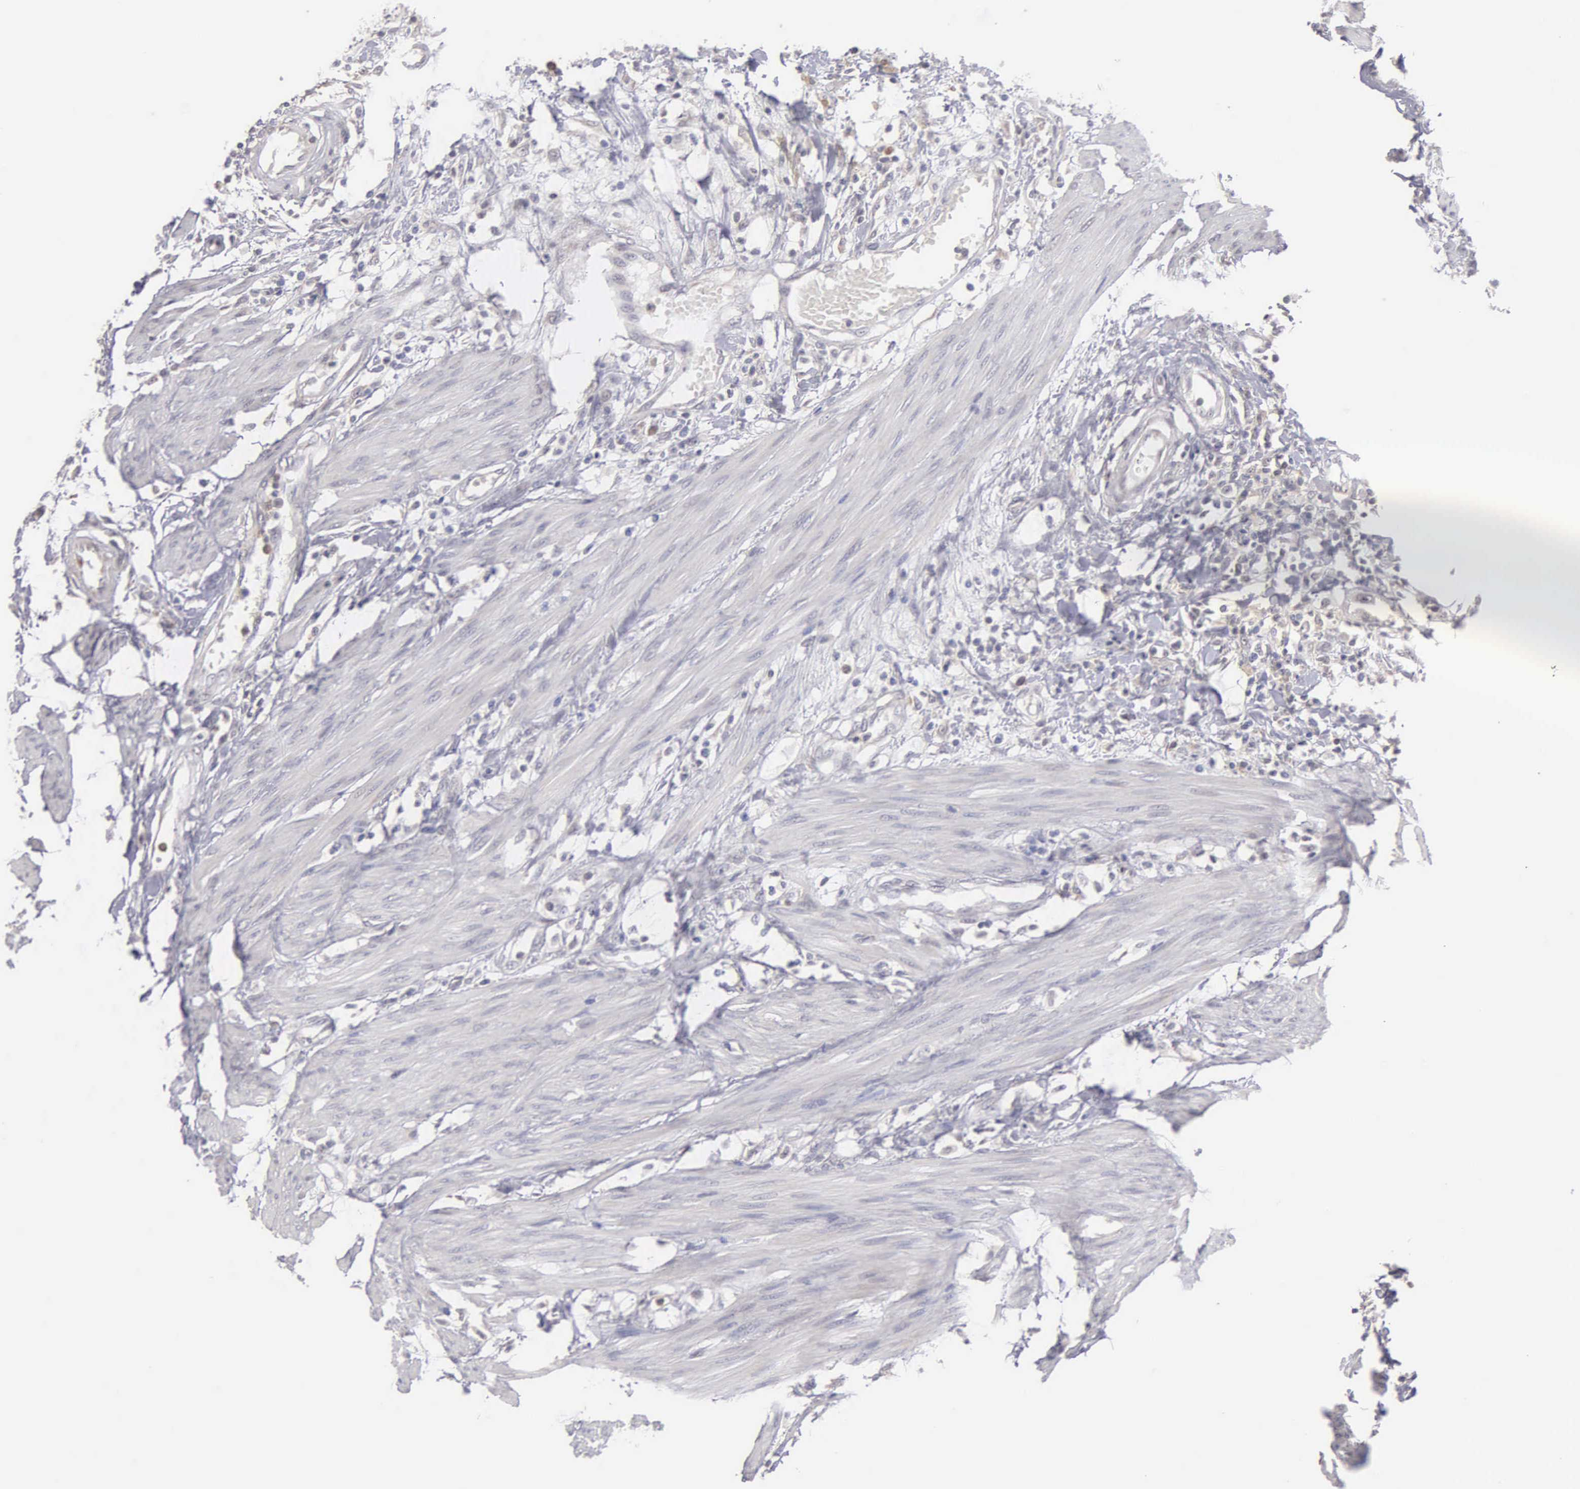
{"staining": {"intensity": "negative", "quantity": "none", "location": "none"}, "tissue": "urothelial cancer", "cell_type": "Tumor cells", "image_type": "cancer", "snomed": [{"axis": "morphology", "description": "Urothelial carcinoma, High grade"}, {"axis": "topography", "description": "Urinary bladder"}], "caption": "Immunohistochemical staining of human urothelial cancer shows no significant positivity in tumor cells. The staining is performed using DAB brown chromogen with nuclei counter-stained in using hematoxylin.", "gene": "BRD1", "patient": {"sex": "male", "age": 55}}